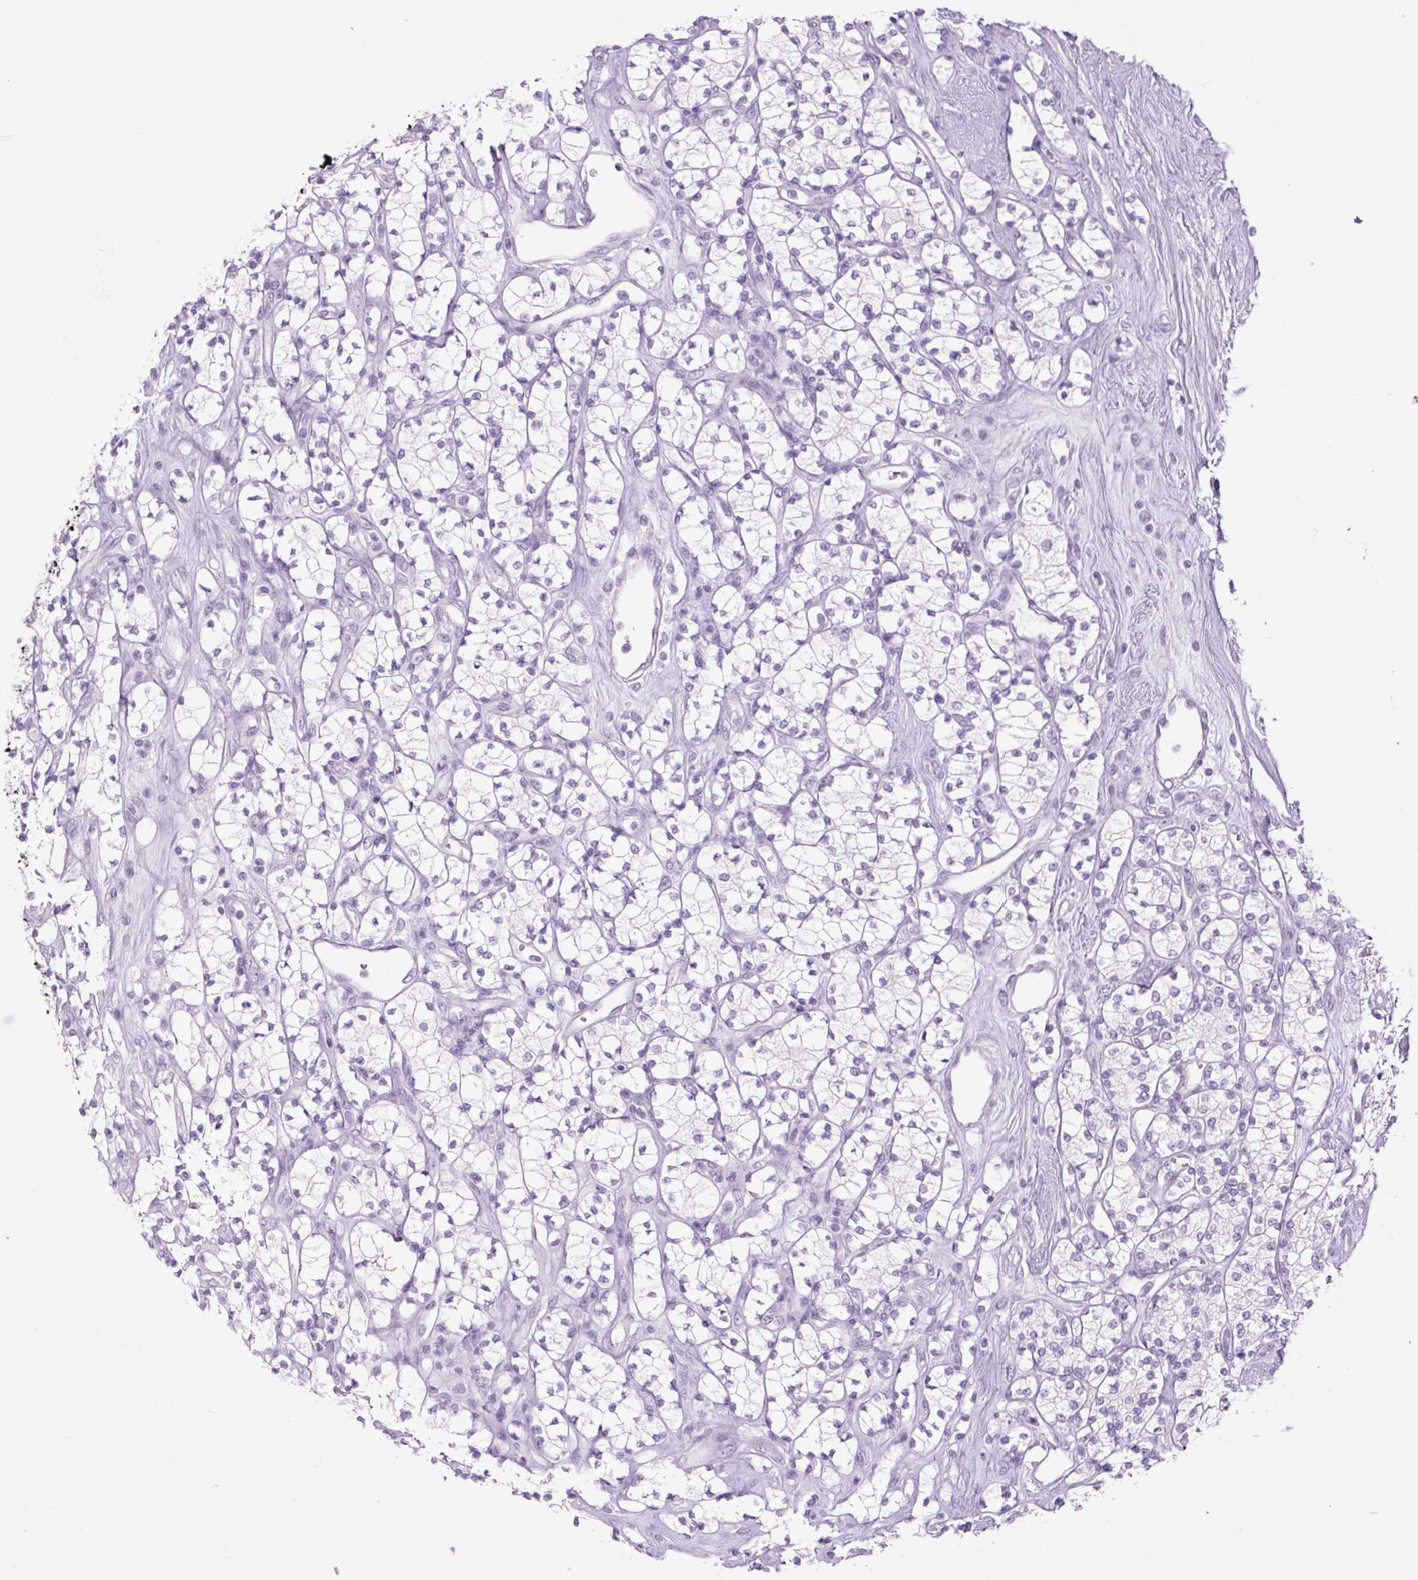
{"staining": {"intensity": "negative", "quantity": "none", "location": "none"}, "tissue": "renal cancer", "cell_type": "Tumor cells", "image_type": "cancer", "snomed": [{"axis": "morphology", "description": "Adenocarcinoma, NOS"}, {"axis": "topography", "description": "Kidney"}], "caption": "This is a micrograph of immunohistochemistry staining of renal cancer (adenocarcinoma), which shows no positivity in tumor cells.", "gene": "TFF2", "patient": {"sex": "male", "age": 77}}